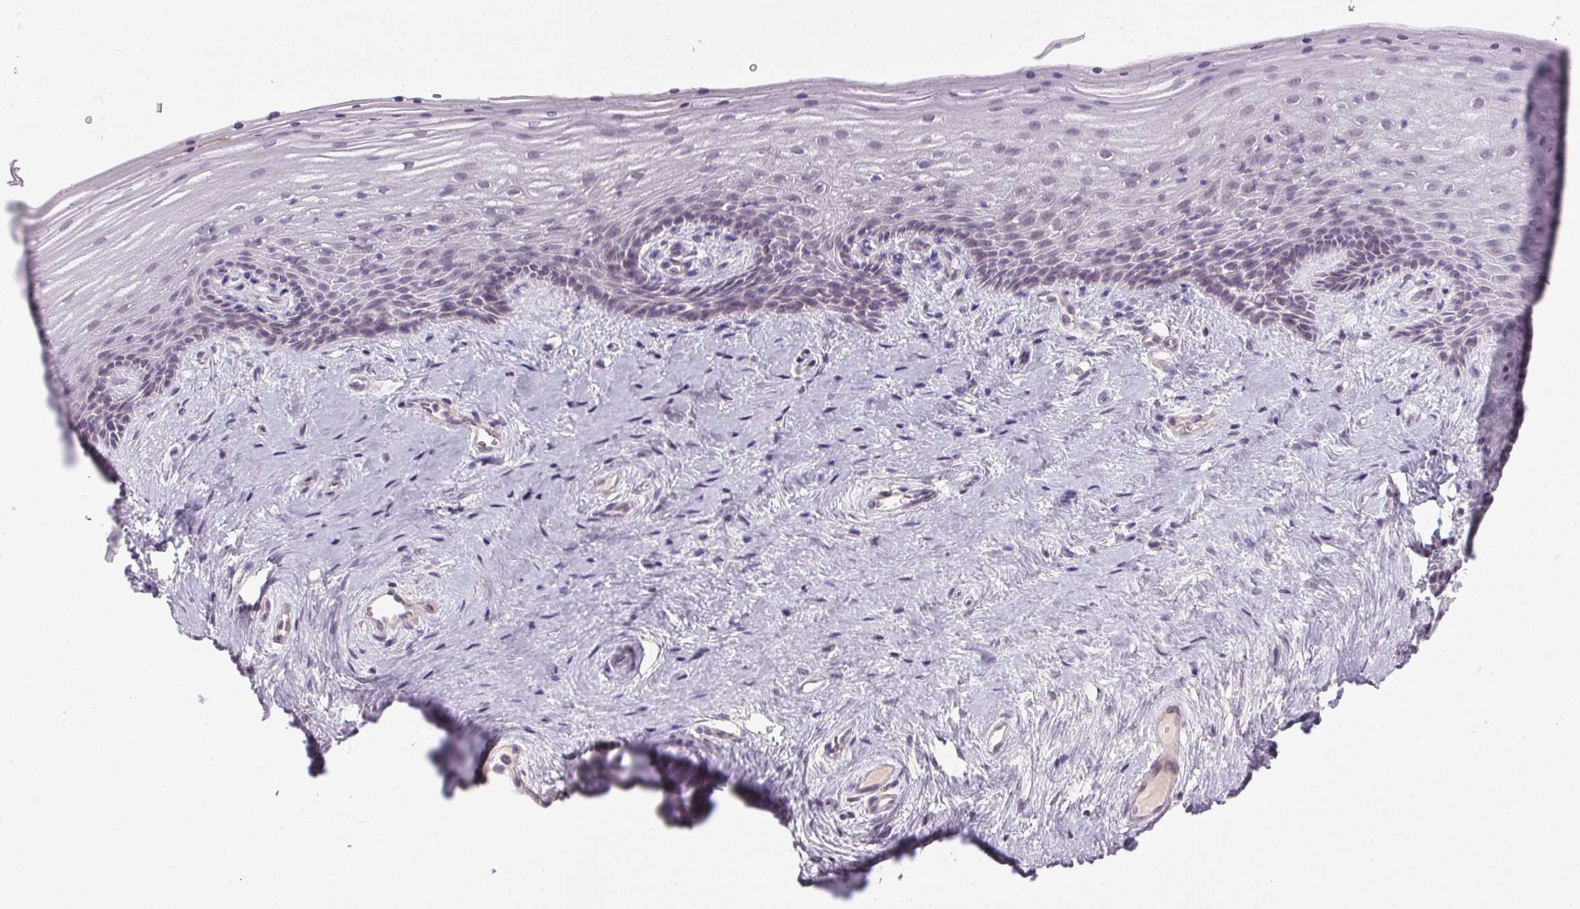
{"staining": {"intensity": "negative", "quantity": "none", "location": "none"}, "tissue": "vagina", "cell_type": "Squamous epithelial cells", "image_type": "normal", "snomed": [{"axis": "morphology", "description": "Normal tissue, NOS"}, {"axis": "topography", "description": "Vagina"}], "caption": "Immunohistochemistry (IHC) of unremarkable vagina reveals no staining in squamous epithelial cells. The staining is performed using DAB (3,3'-diaminobenzidine) brown chromogen with nuclei counter-stained in using hematoxylin.", "gene": "FAM168A", "patient": {"sex": "female", "age": 45}}